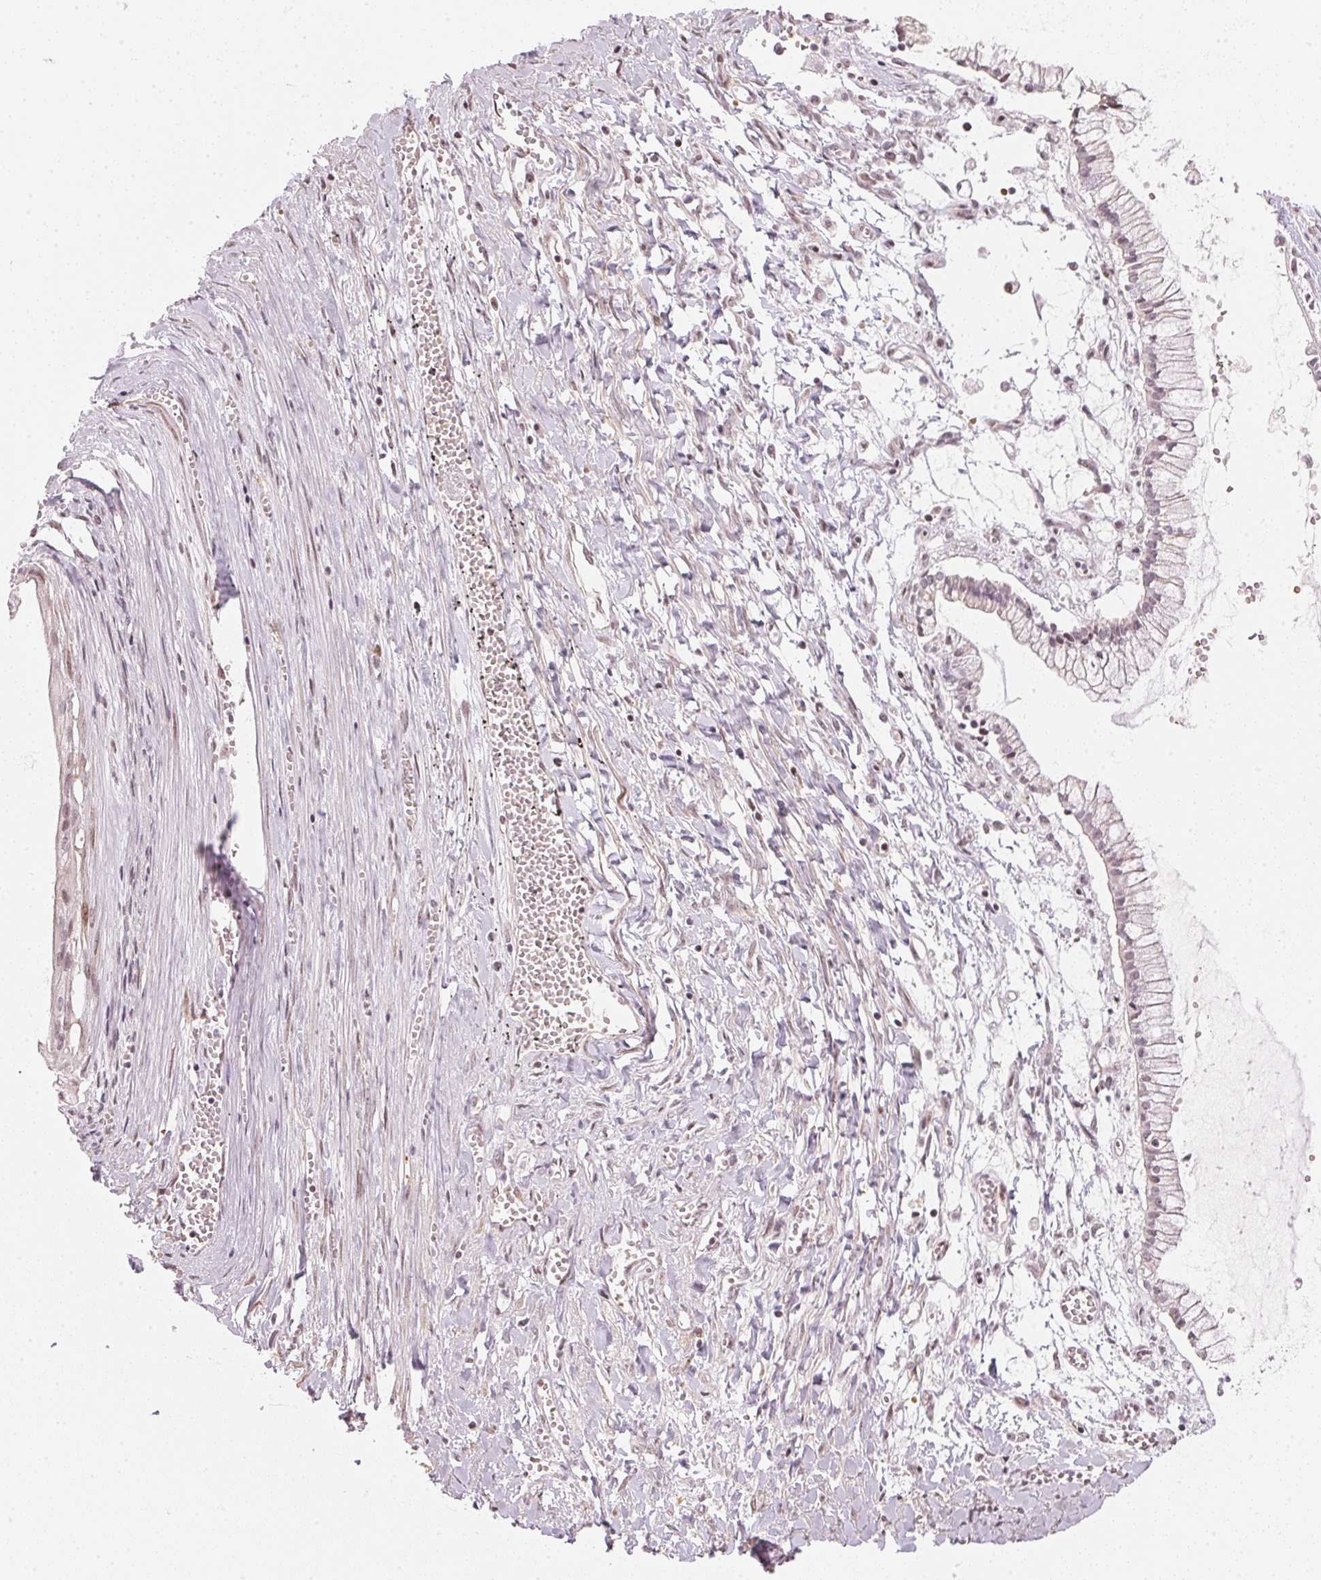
{"staining": {"intensity": "weak", "quantity": "<25%", "location": "nuclear"}, "tissue": "ovarian cancer", "cell_type": "Tumor cells", "image_type": "cancer", "snomed": [{"axis": "morphology", "description": "Cystadenocarcinoma, mucinous, NOS"}, {"axis": "topography", "description": "Ovary"}], "caption": "Human mucinous cystadenocarcinoma (ovarian) stained for a protein using immunohistochemistry (IHC) reveals no staining in tumor cells.", "gene": "KAT6A", "patient": {"sex": "female", "age": 67}}